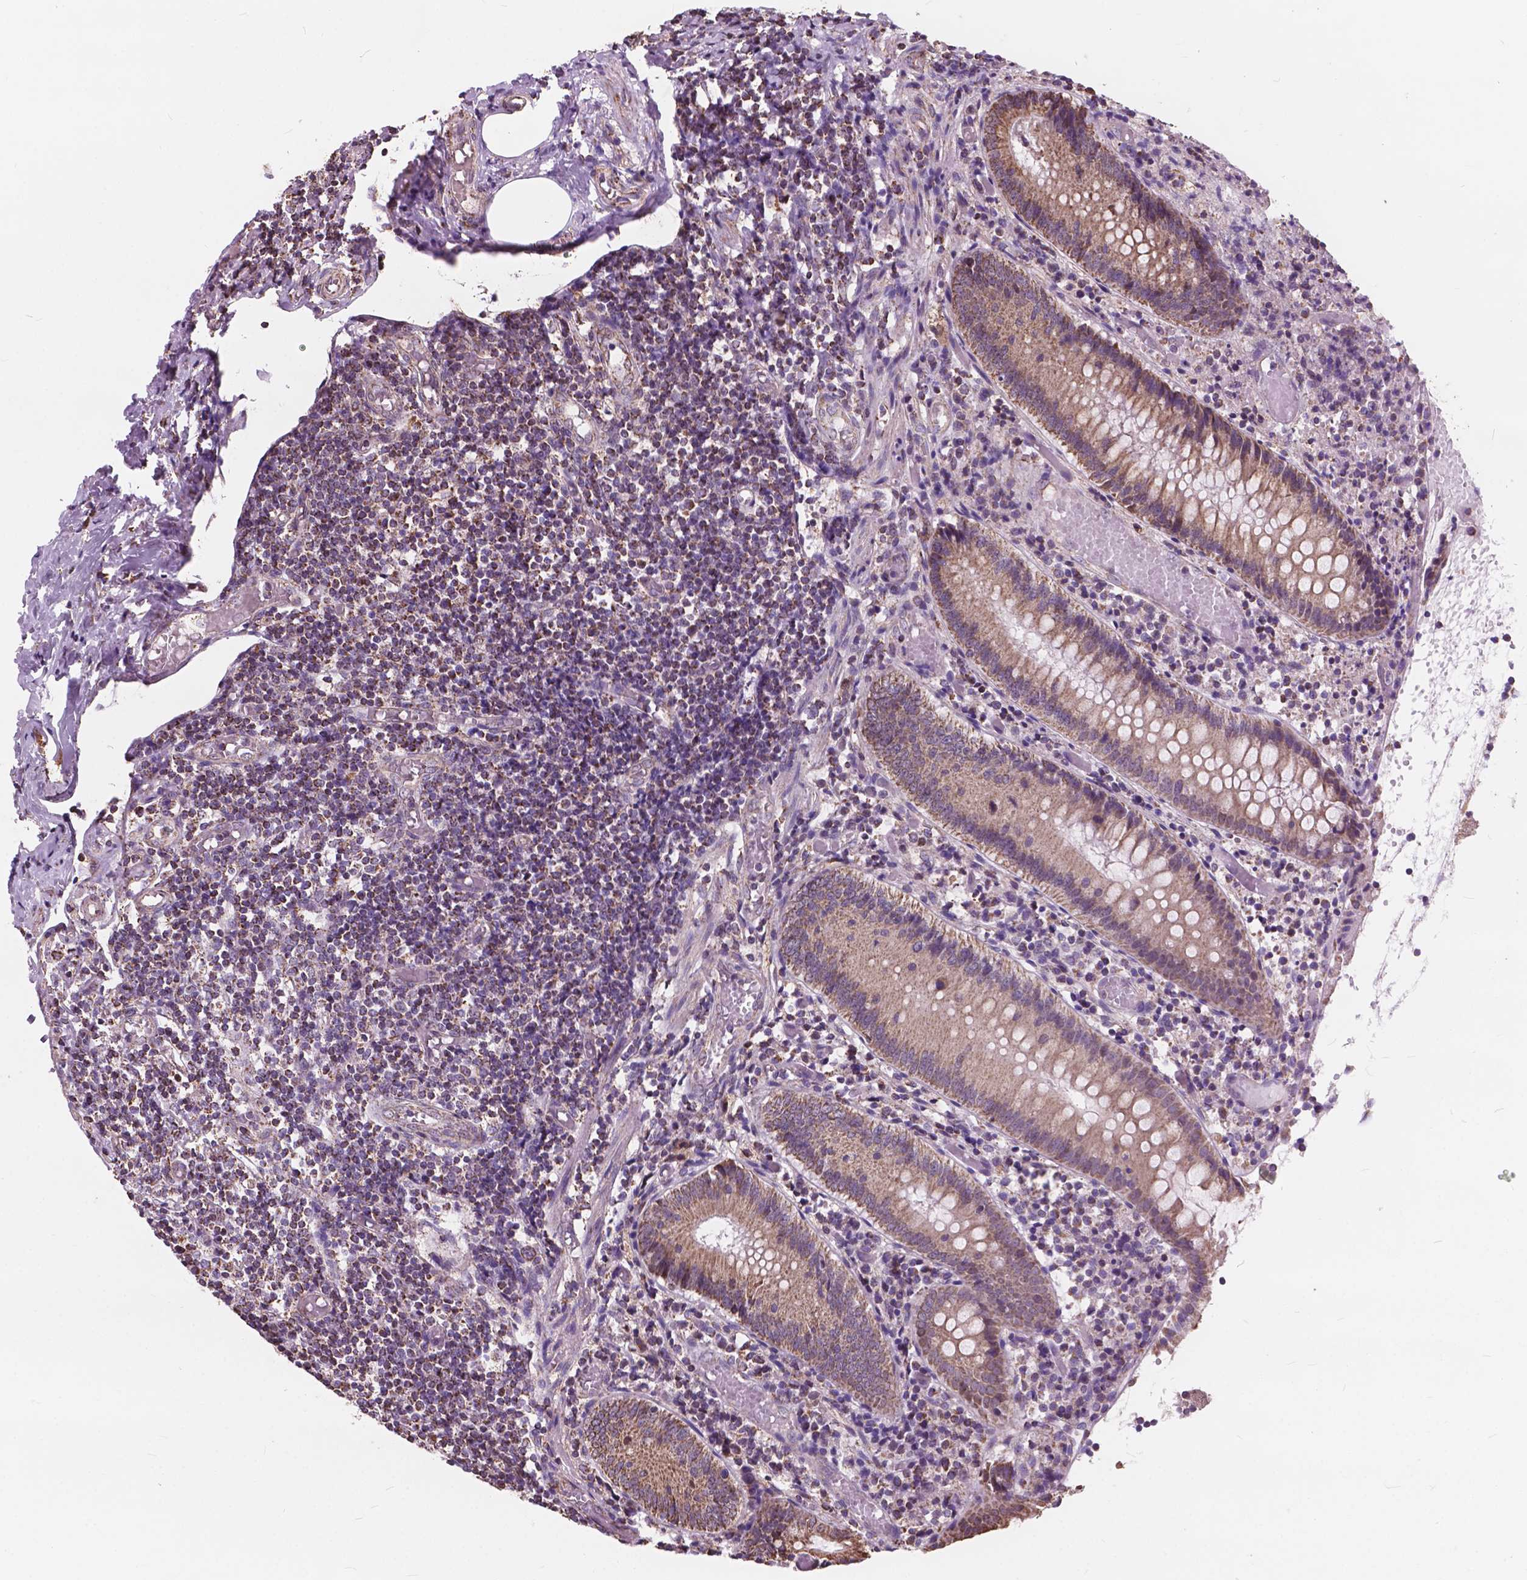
{"staining": {"intensity": "moderate", "quantity": ">75%", "location": "cytoplasmic/membranous"}, "tissue": "appendix", "cell_type": "Glandular cells", "image_type": "normal", "snomed": [{"axis": "morphology", "description": "Normal tissue, NOS"}, {"axis": "topography", "description": "Appendix"}], "caption": "Unremarkable appendix was stained to show a protein in brown. There is medium levels of moderate cytoplasmic/membranous positivity in approximately >75% of glandular cells.", "gene": "SCOC", "patient": {"sex": "female", "age": 32}}